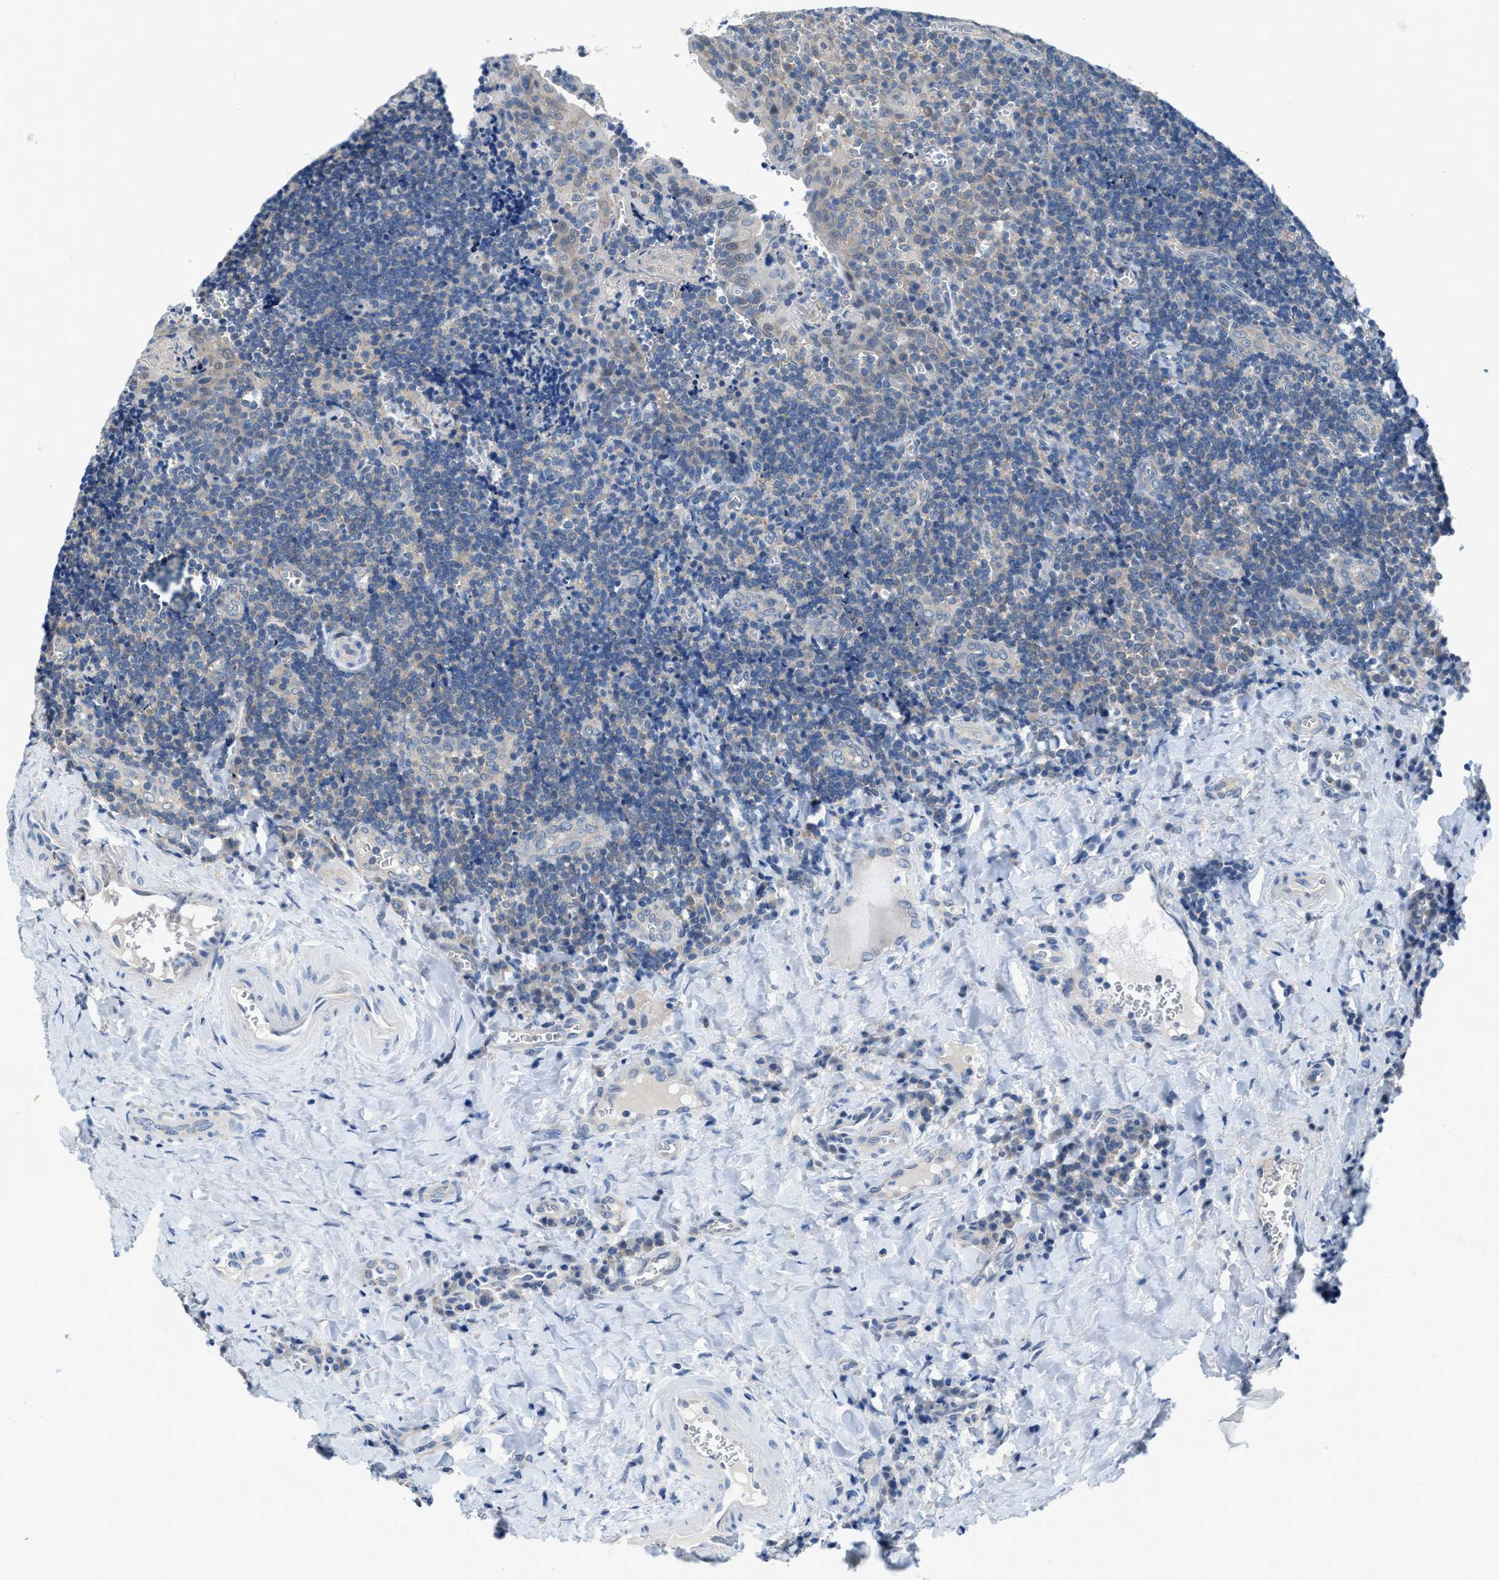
{"staining": {"intensity": "negative", "quantity": "none", "location": "none"}, "tissue": "tonsil", "cell_type": "Germinal center cells", "image_type": "normal", "snomed": [{"axis": "morphology", "description": "Normal tissue, NOS"}, {"axis": "morphology", "description": "Inflammation, NOS"}, {"axis": "topography", "description": "Tonsil"}], "caption": "Immunohistochemistry photomicrograph of normal human tonsil stained for a protein (brown), which reveals no expression in germinal center cells. (Brightfield microscopy of DAB (3,3'-diaminobenzidine) immunohistochemistry (IHC) at high magnification).", "gene": "NUDT5", "patient": {"sex": "female", "age": 31}}